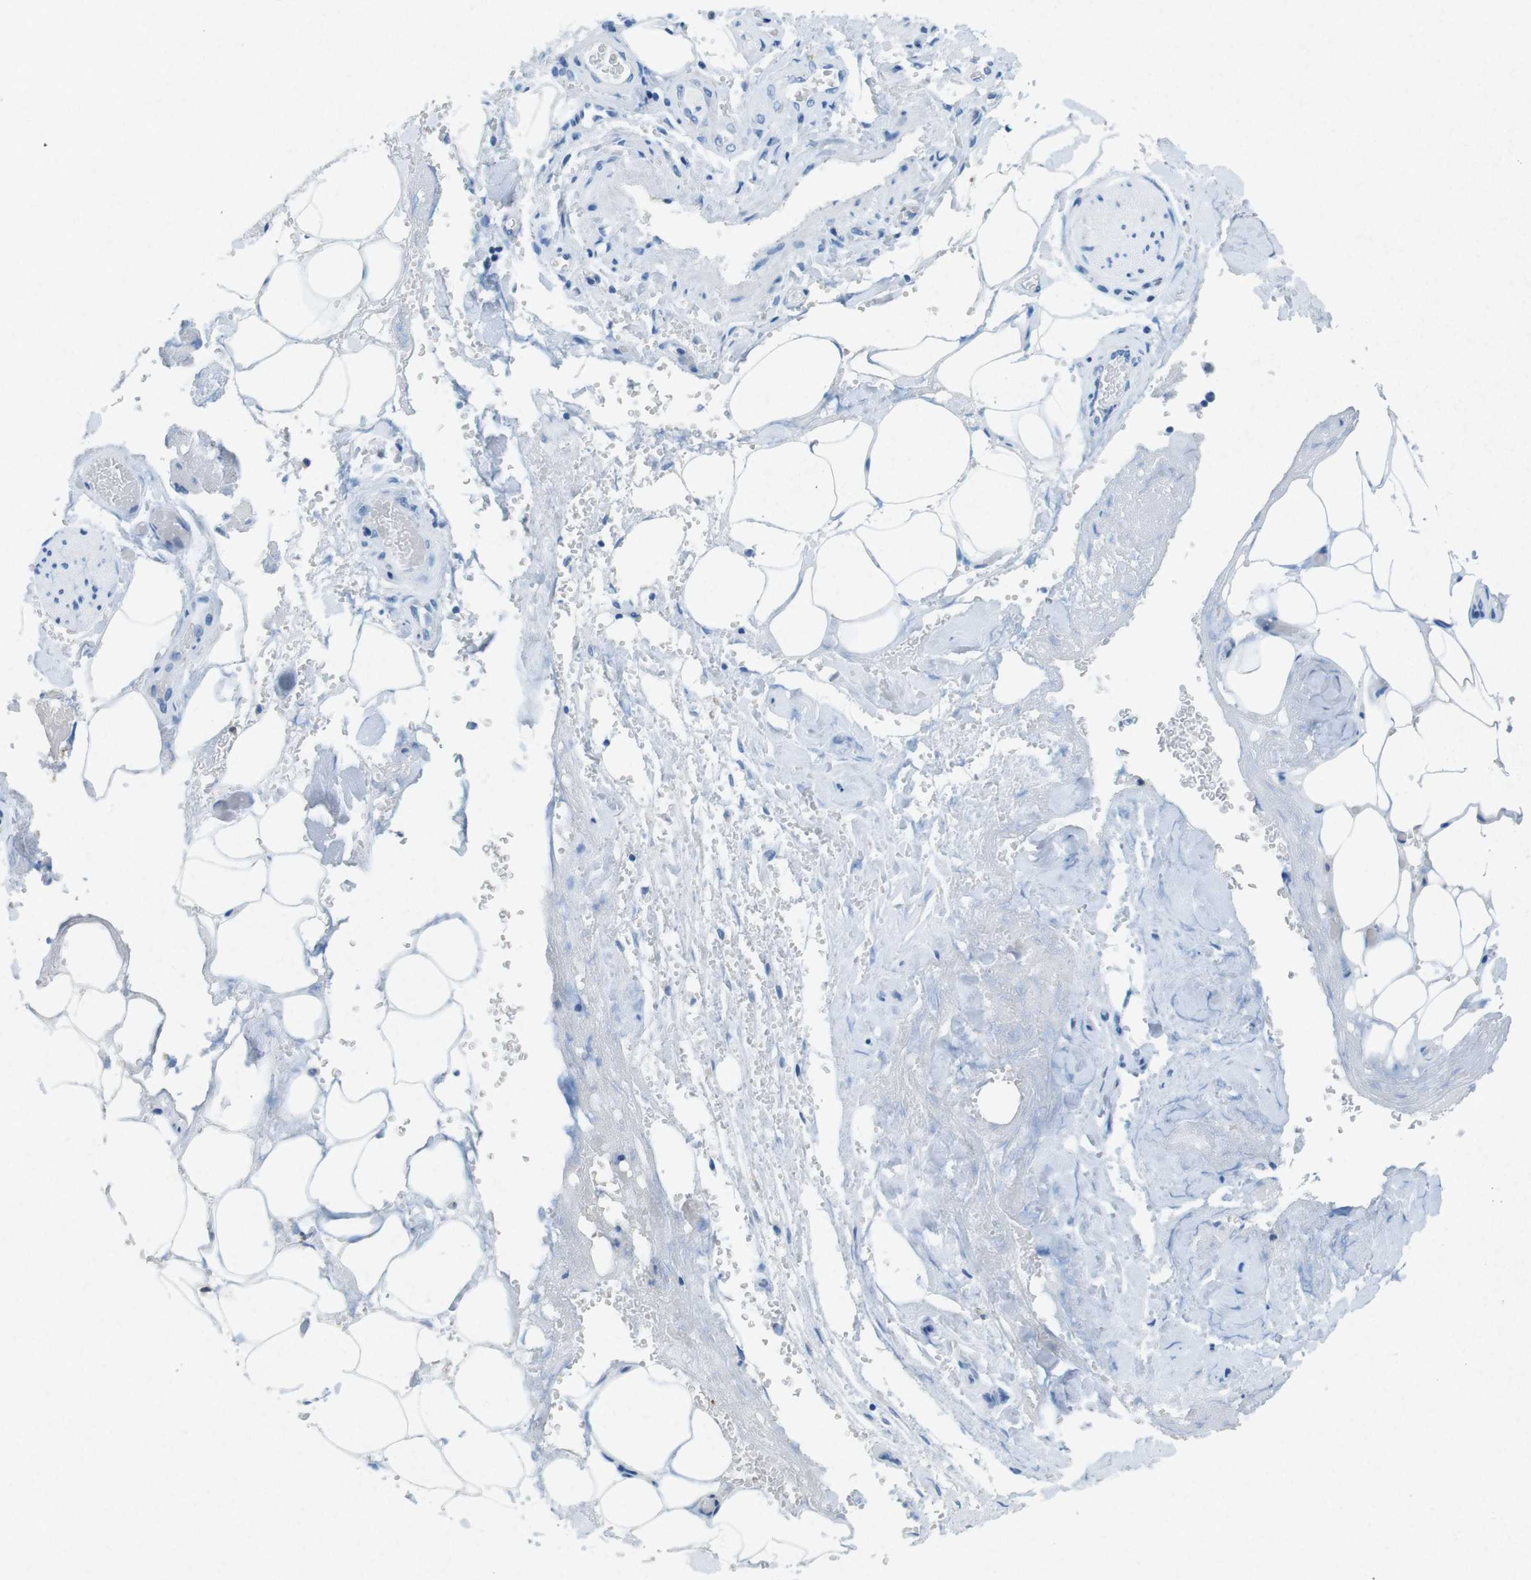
{"staining": {"intensity": "negative", "quantity": "none", "location": "none"}, "tissue": "adipose tissue", "cell_type": "Adipocytes", "image_type": "normal", "snomed": [{"axis": "morphology", "description": "Normal tissue, NOS"}, {"axis": "morphology", "description": "Cholangiocarcinoma"}, {"axis": "topography", "description": "Liver"}, {"axis": "topography", "description": "Peripheral nerve tissue"}], "caption": "Human adipose tissue stained for a protein using IHC demonstrates no staining in adipocytes.", "gene": "CTAG1B", "patient": {"sex": "male", "age": 50}}